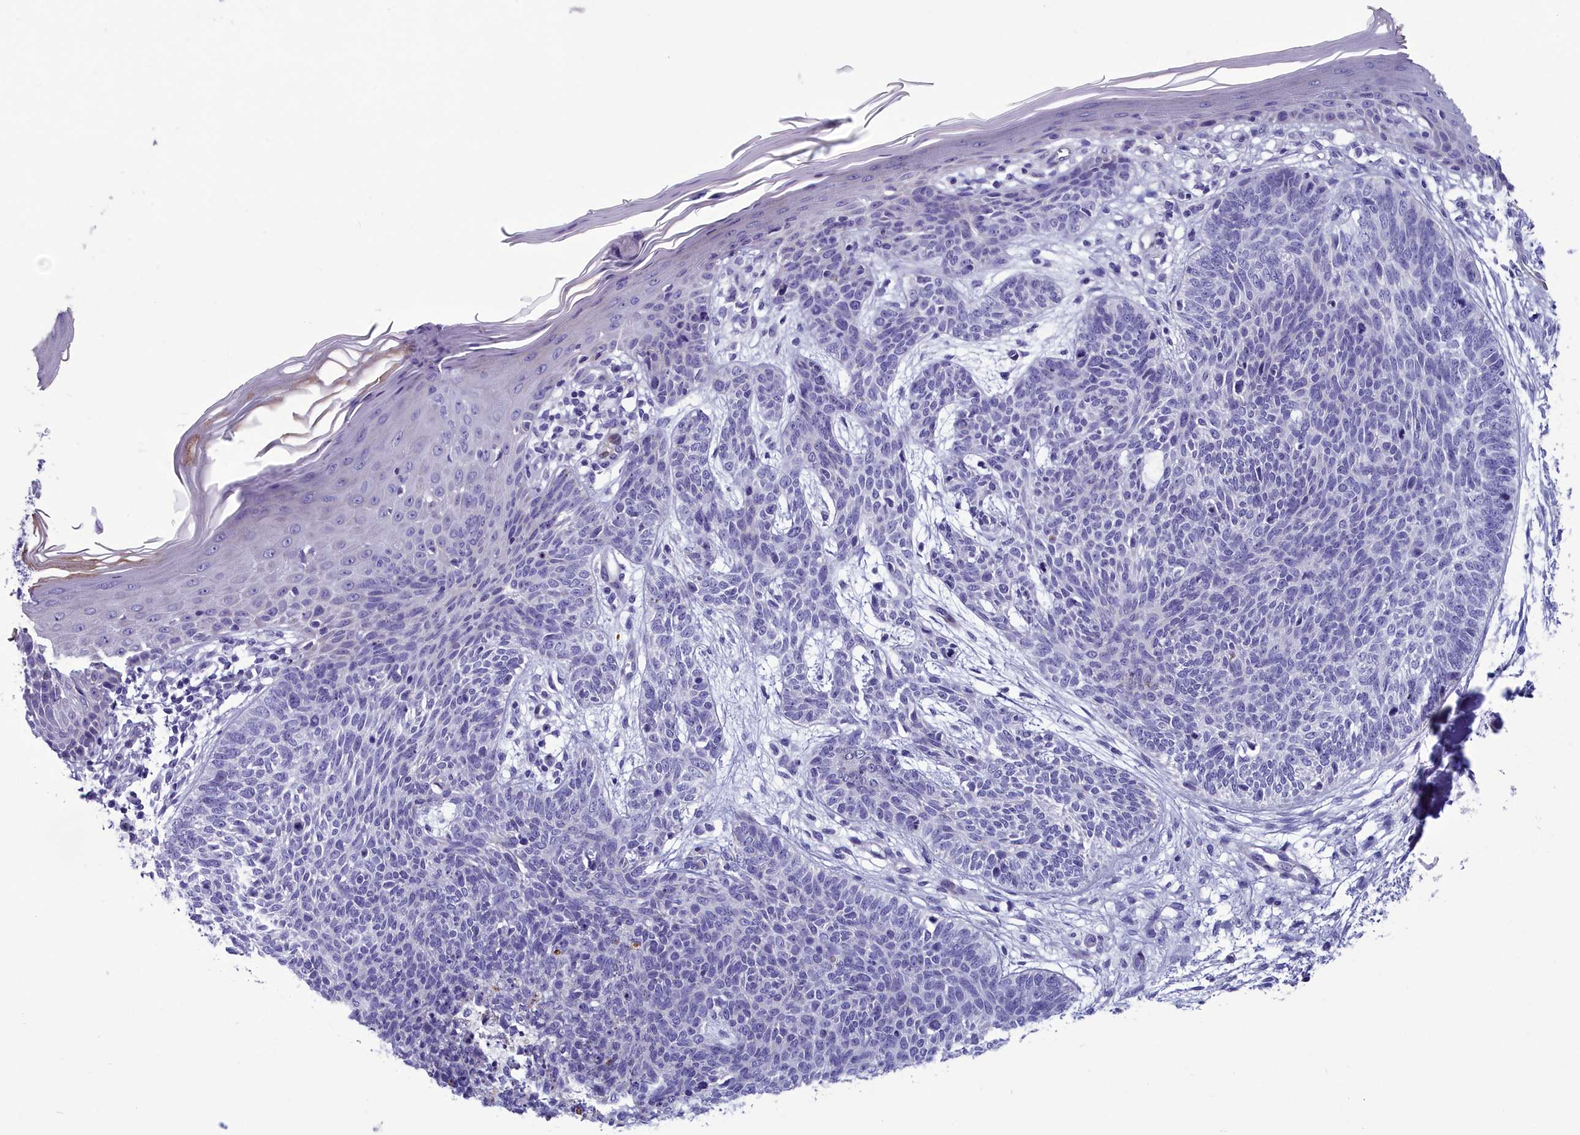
{"staining": {"intensity": "negative", "quantity": "none", "location": "none"}, "tissue": "skin cancer", "cell_type": "Tumor cells", "image_type": "cancer", "snomed": [{"axis": "morphology", "description": "Basal cell carcinoma"}, {"axis": "topography", "description": "Skin"}], "caption": "Protein analysis of skin cancer (basal cell carcinoma) displays no significant expression in tumor cells.", "gene": "PPP1R14A", "patient": {"sex": "female", "age": 66}}